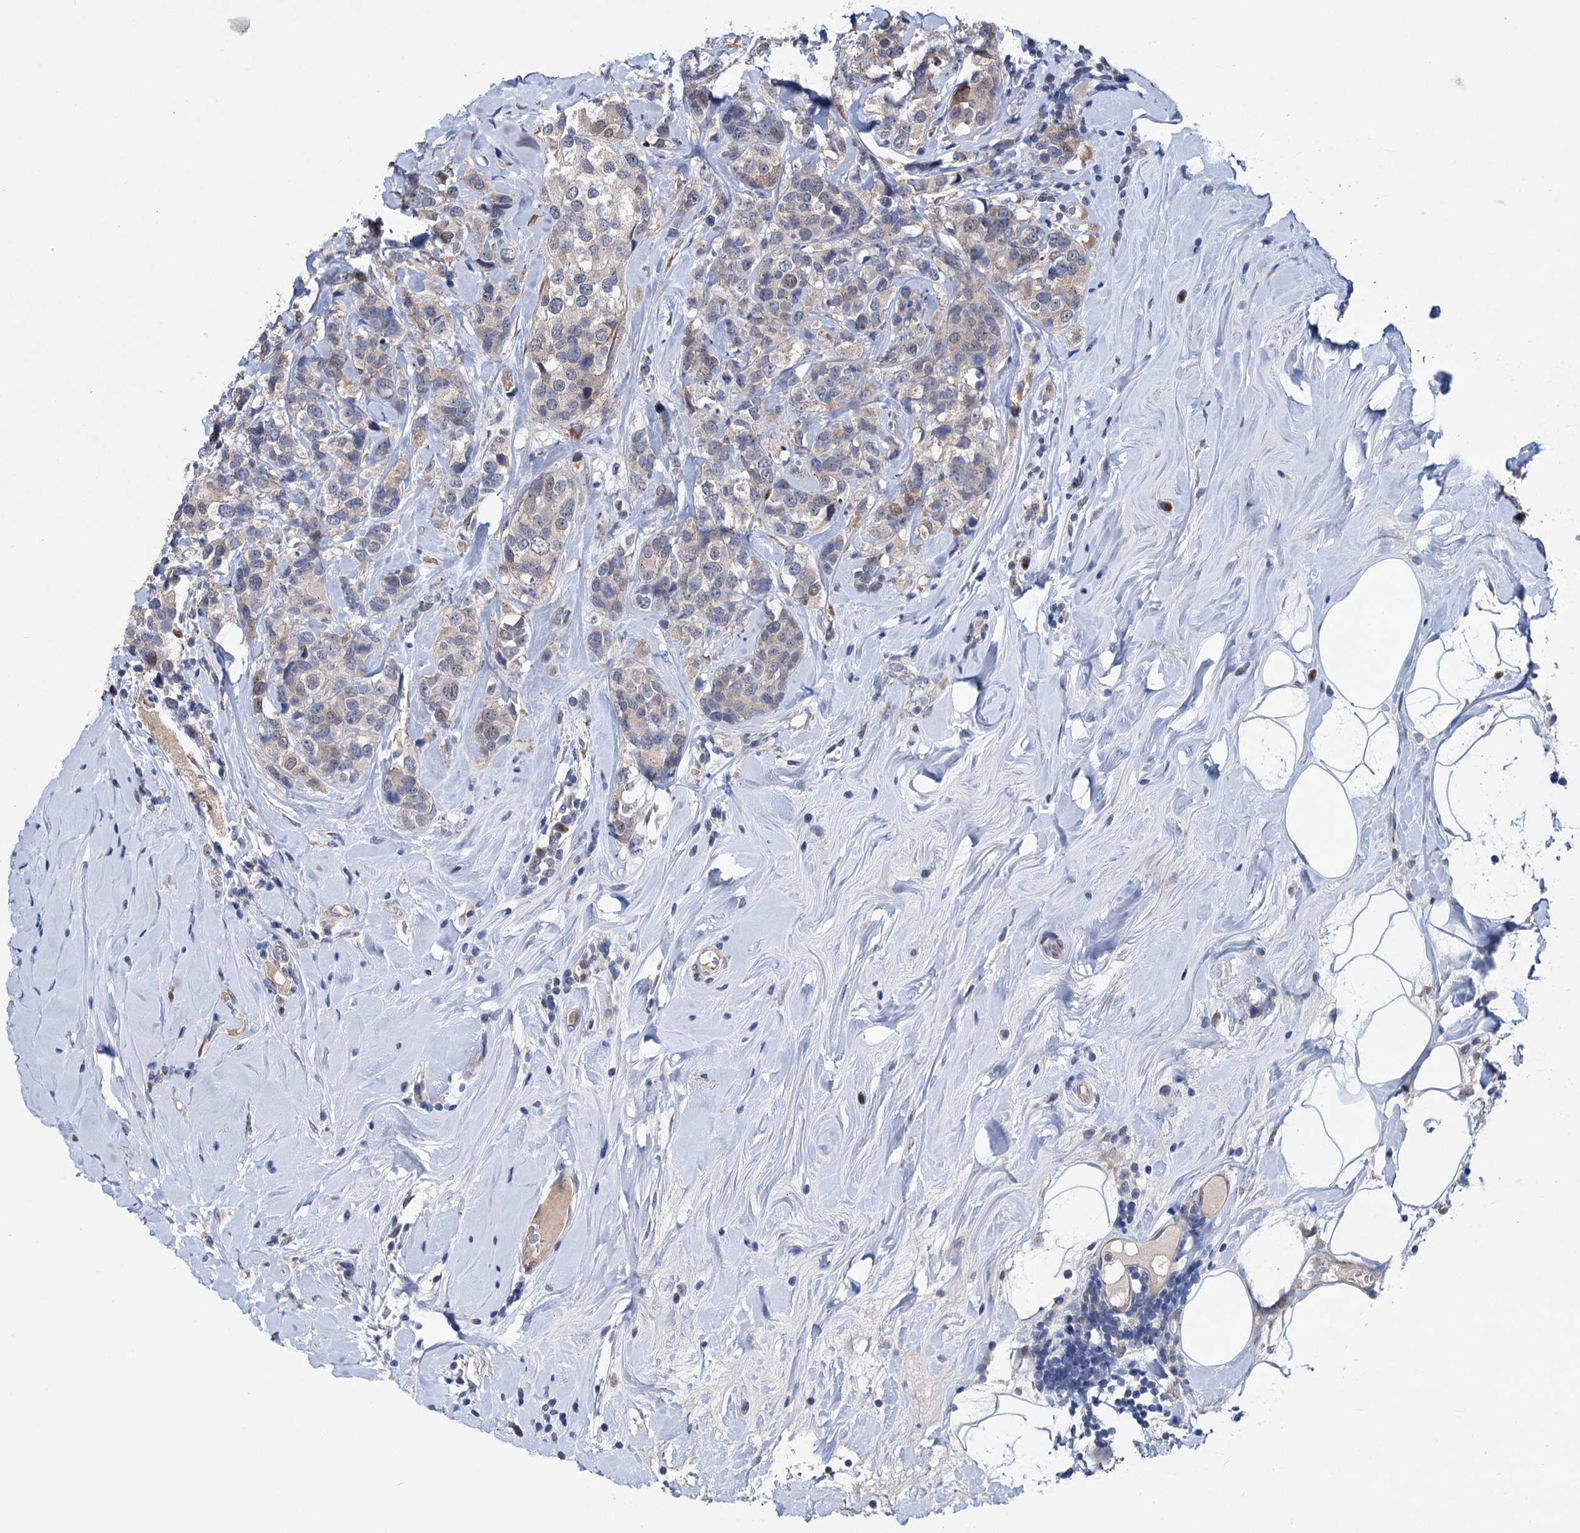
{"staining": {"intensity": "weak", "quantity": "<25%", "location": "cytoplasmic/membranous,nuclear"}, "tissue": "breast cancer", "cell_type": "Tumor cells", "image_type": "cancer", "snomed": [{"axis": "morphology", "description": "Lobular carcinoma"}, {"axis": "topography", "description": "Breast"}], "caption": "This is a photomicrograph of immunohistochemistry staining of lobular carcinoma (breast), which shows no positivity in tumor cells. The staining was performed using DAB (3,3'-diaminobenzidine) to visualize the protein expression in brown, while the nuclei were stained in blue with hematoxylin (Magnification: 20x).", "gene": "EYA4", "patient": {"sex": "female", "age": 59}}